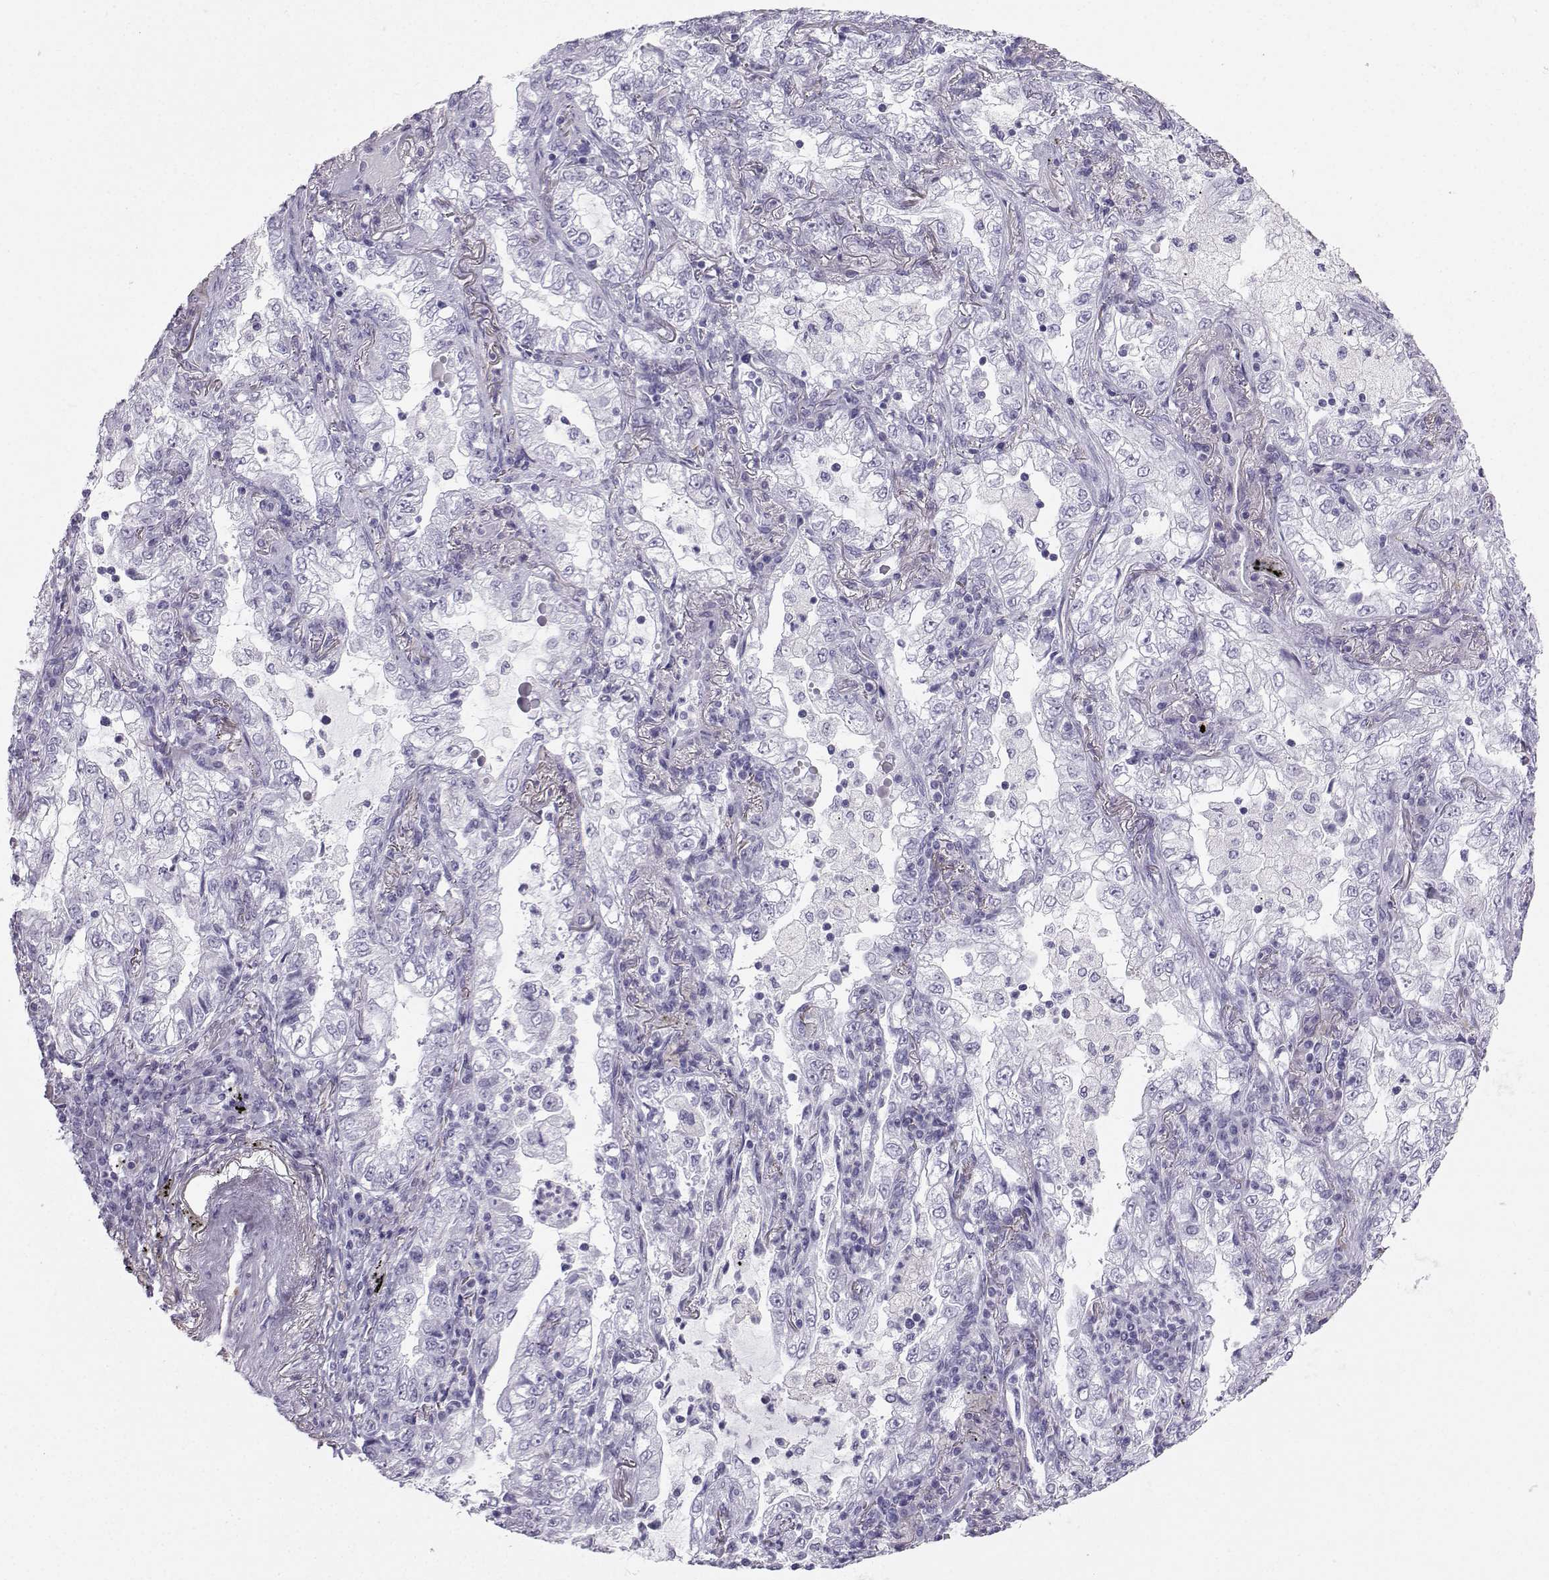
{"staining": {"intensity": "negative", "quantity": "none", "location": "none"}, "tissue": "lung cancer", "cell_type": "Tumor cells", "image_type": "cancer", "snomed": [{"axis": "morphology", "description": "Adenocarcinoma, NOS"}, {"axis": "topography", "description": "Lung"}], "caption": "This histopathology image is of lung adenocarcinoma stained with IHC to label a protein in brown with the nuclei are counter-stained blue. There is no expression in tumor cells.", "gene": "IQCD", "patient": {"sex": "female", "age": 73}}